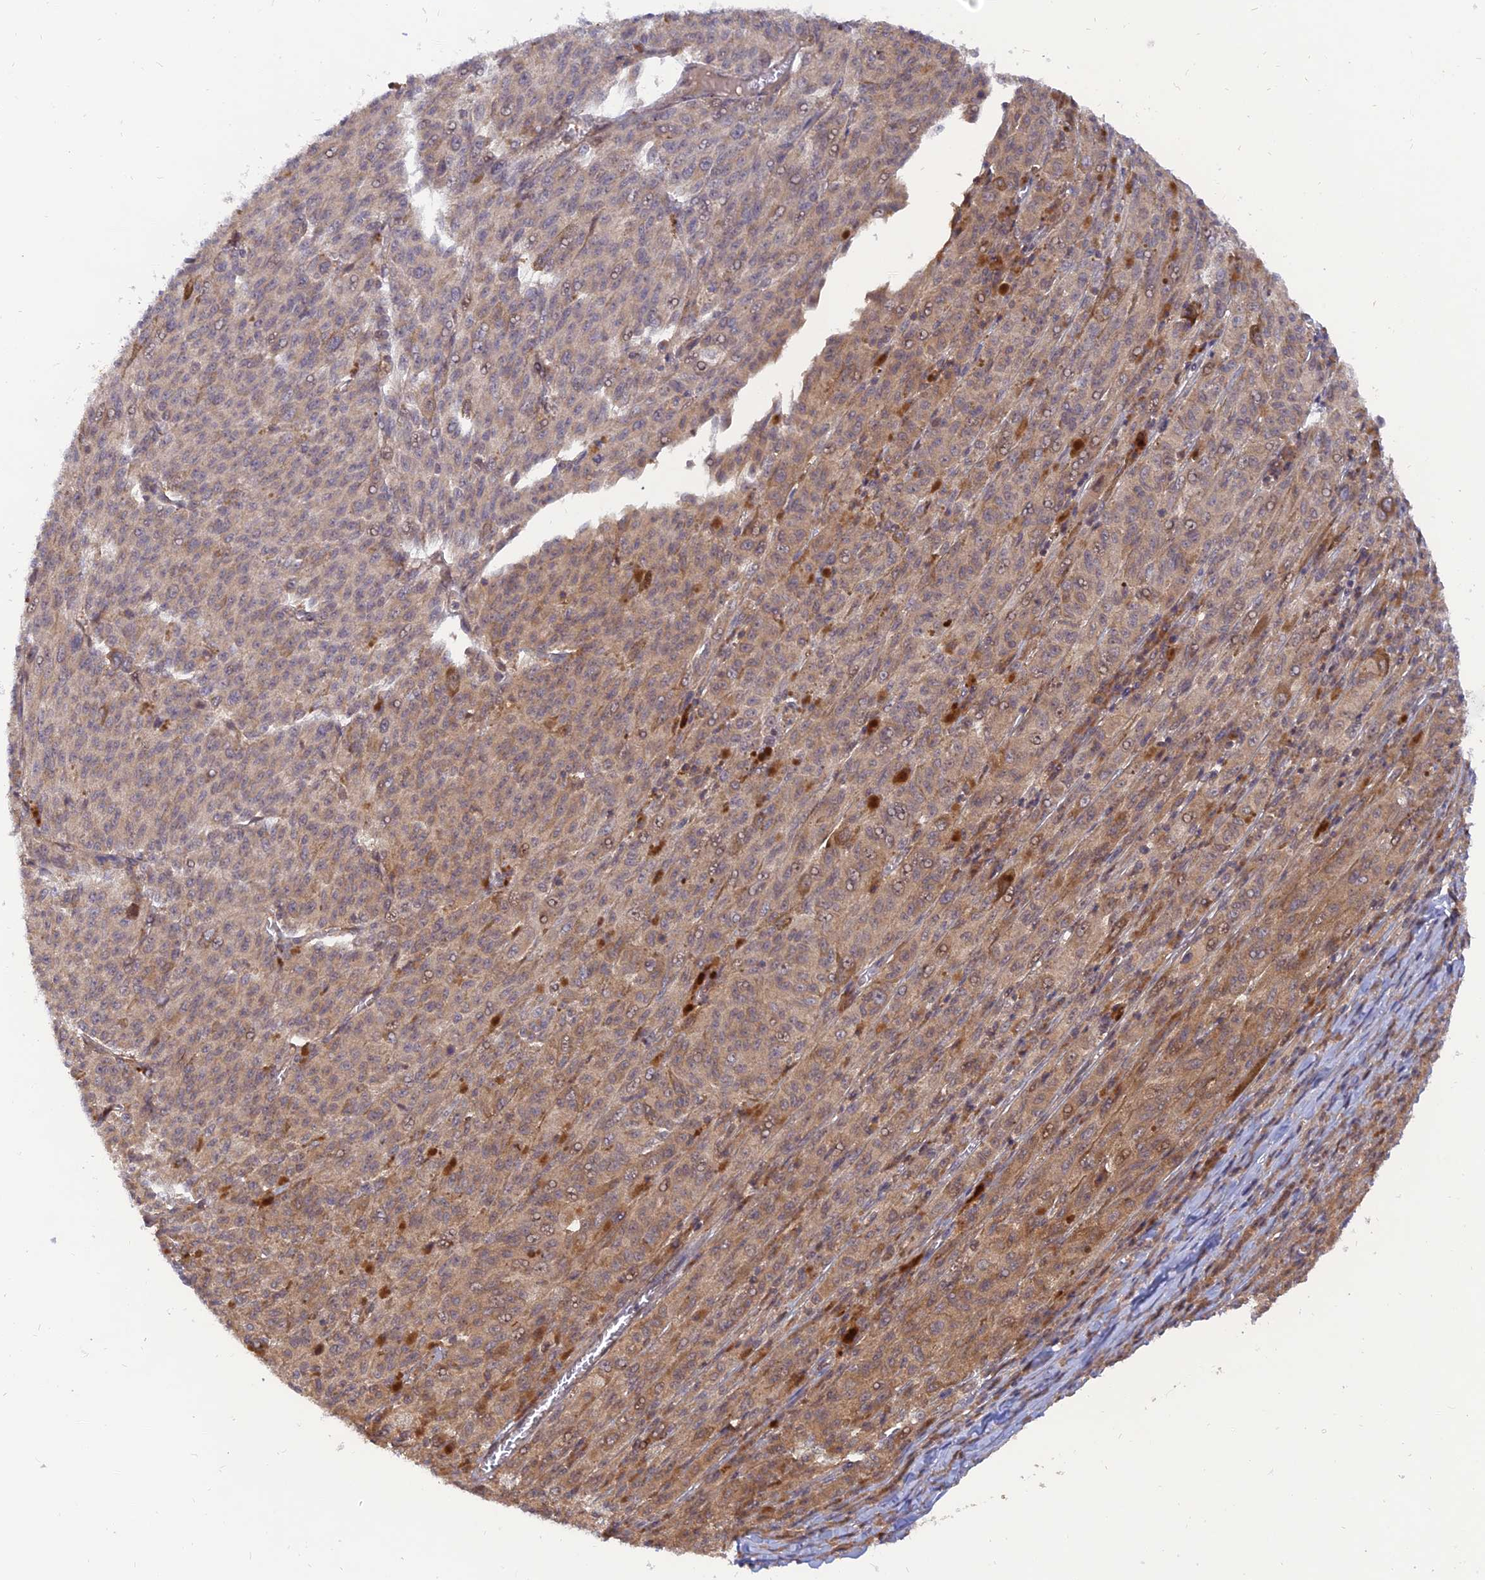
{"staining": {"intensity": "moderate", "quantity": "25%-75%", "location": "cytoplasmic/membranous"}, "tissue": "melanoma", "cell_type": "Tumor cells", "image_type": "cancer", "snomed": [{"axis": "morphology", "description": "Malignant melanoma, NOS"}, {"axis": "topography", "description": "Skin"}], "caption": "Tumor cells display moderate cytoplasmic/membranous staining in about 25%-75% of cells in malignant melanoma.", "gene": "WDR41", "patient": {"sex": "female", "age": 52}}